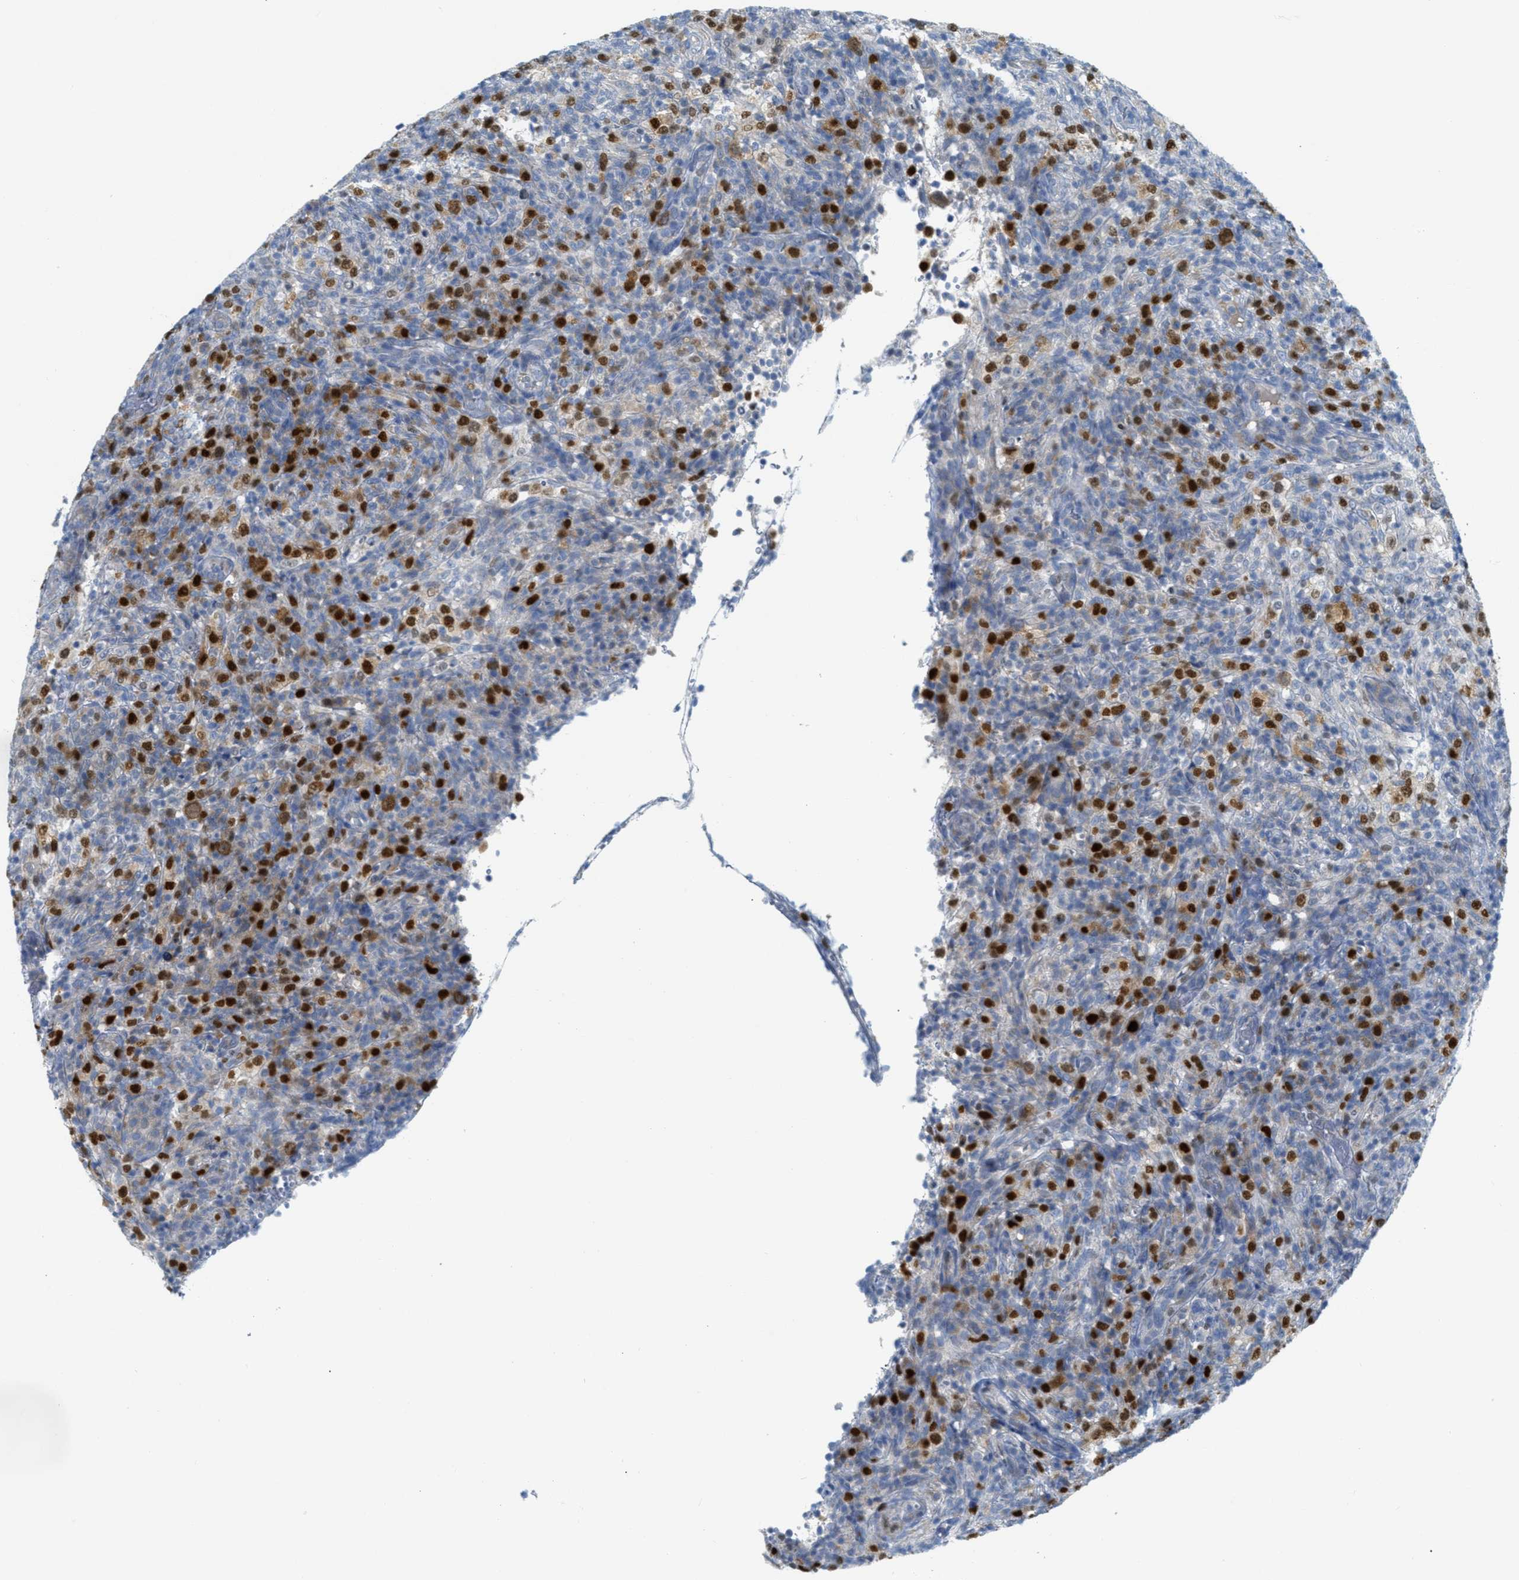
{"staining": {"intensity": "strong", "quantity": "25%-75%", "location": "nuclear"}, "tissue": "lymphoma", "cell_type": "Tumor cells", "image_type": "cancer", "snomed": [{"axis": "morphology", "description": "Malignant lymphoma, non-Hodgkin's type, High grade"}, {"axis": "topography", "description": "Lymph node"}], "caption": "Immunohistochemistry (IHC) (DAB) staining of human high-grade malignant lymphoma, non-Hodgkin's type demonstrates strong nuclear protein positivity in approximately 25%-75% of tumor cells. The protein of interest is stained brown, and the nuclei are stained in blue (DAB (3,3'-diaminobenzidine) IHC with brightfield microscopy, high magnification).", "gene": "ORC6", "patient": {"sex": "female", "age": 76}}